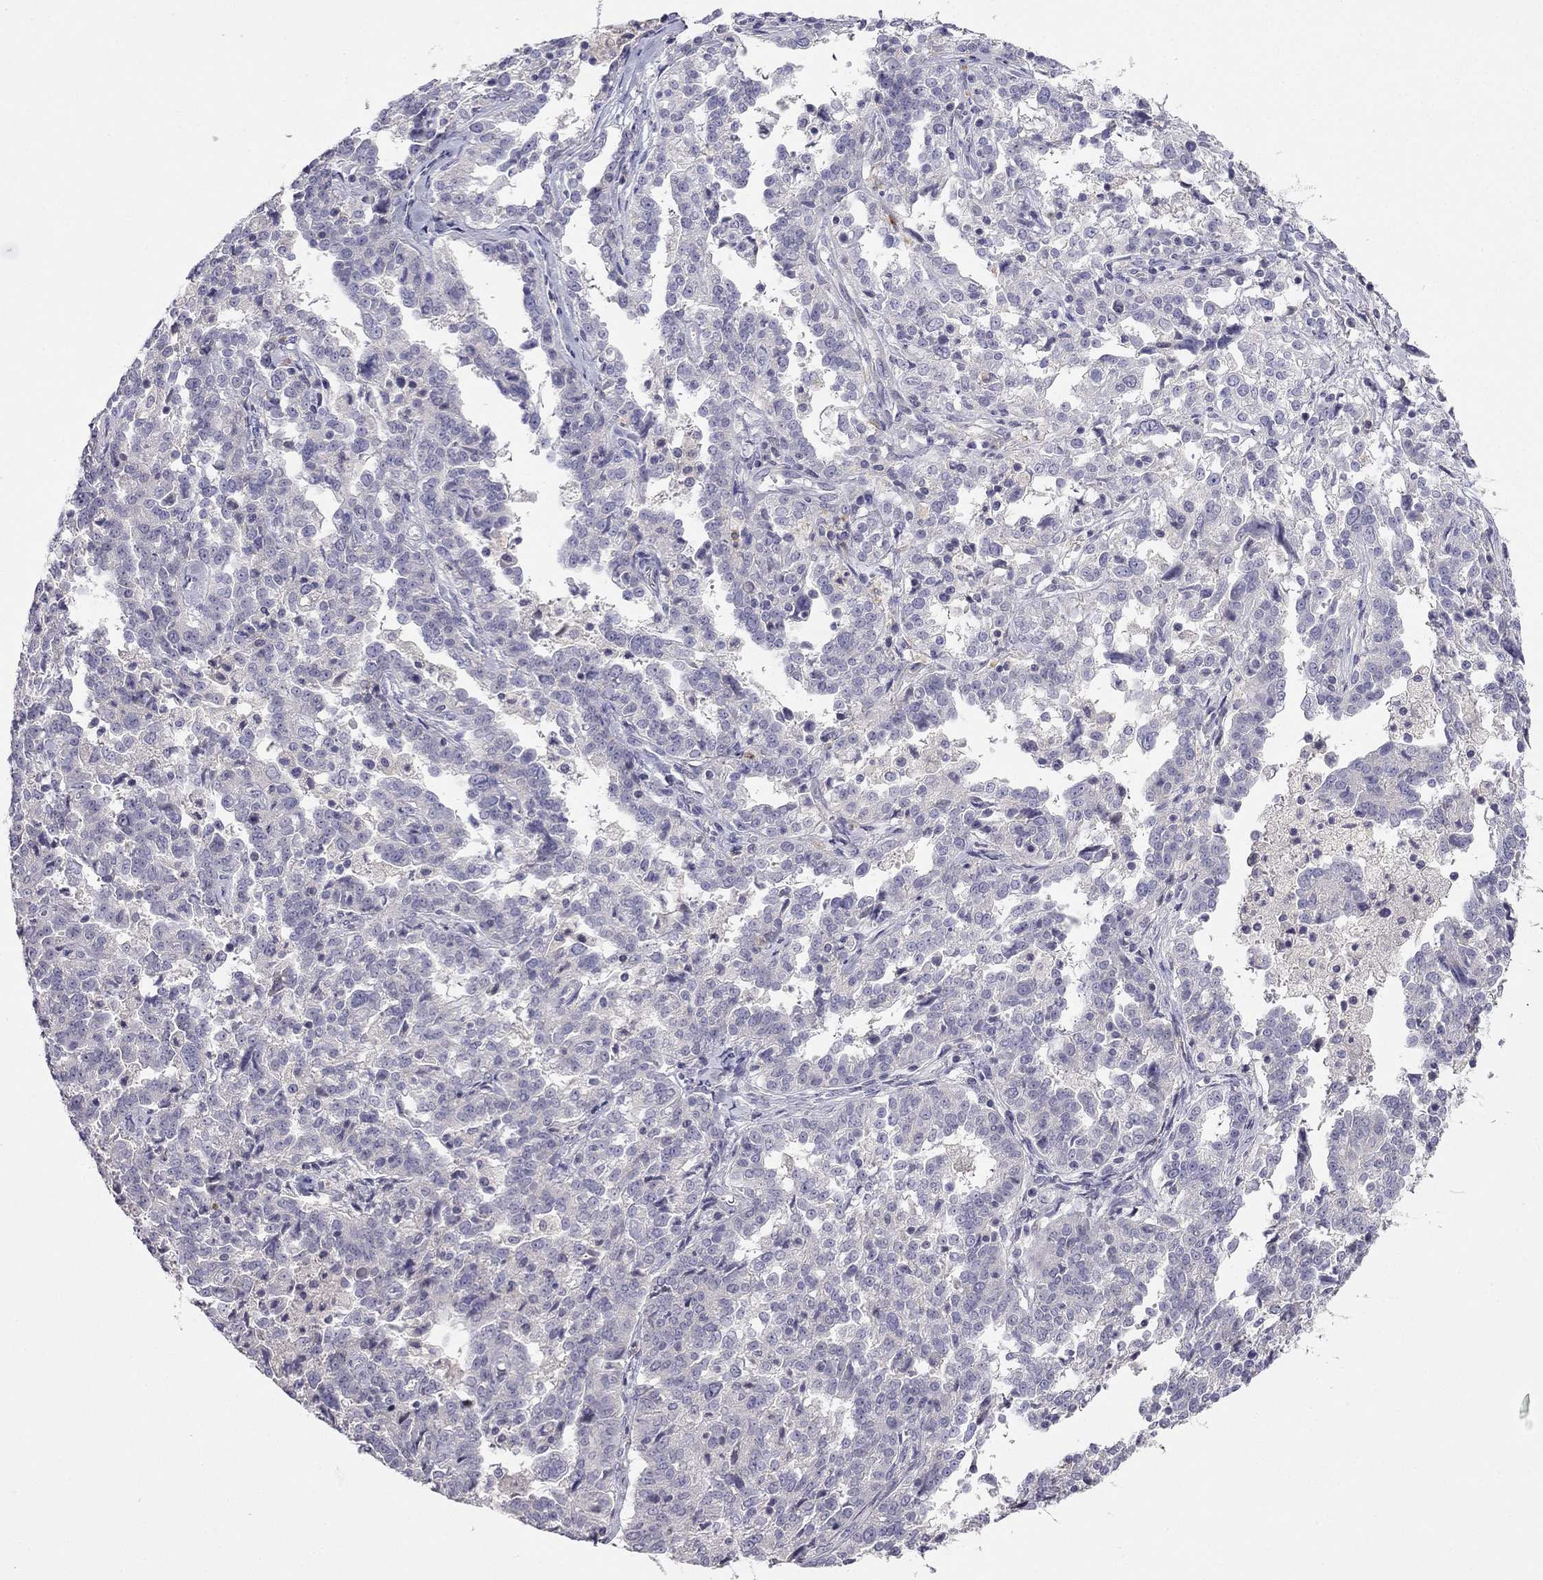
{"staining": {"intensity": "negative", "quantity": "none", "location": "none"}, "tissue": "ovarian cancer", "cell_type": "Tumor cells", "image_type": "cancer", "snomed": [{"axis": "morphology", "description": "Cystadenocarcinoma, serous, NOS"}, {"axis": "topography", "description": "Ovary"}], "caption": "High magnification brightfield microscopy of ovarian cancer (serous cystadenocarcinoma) stained with DAB (3,3'-diaminobenzidine) (brown) and counterstained with hematoxylin (blue): tumor cells show no significant expression.", "gene": "C16orf89", "patient": {"sex": "female", "age": 67}}